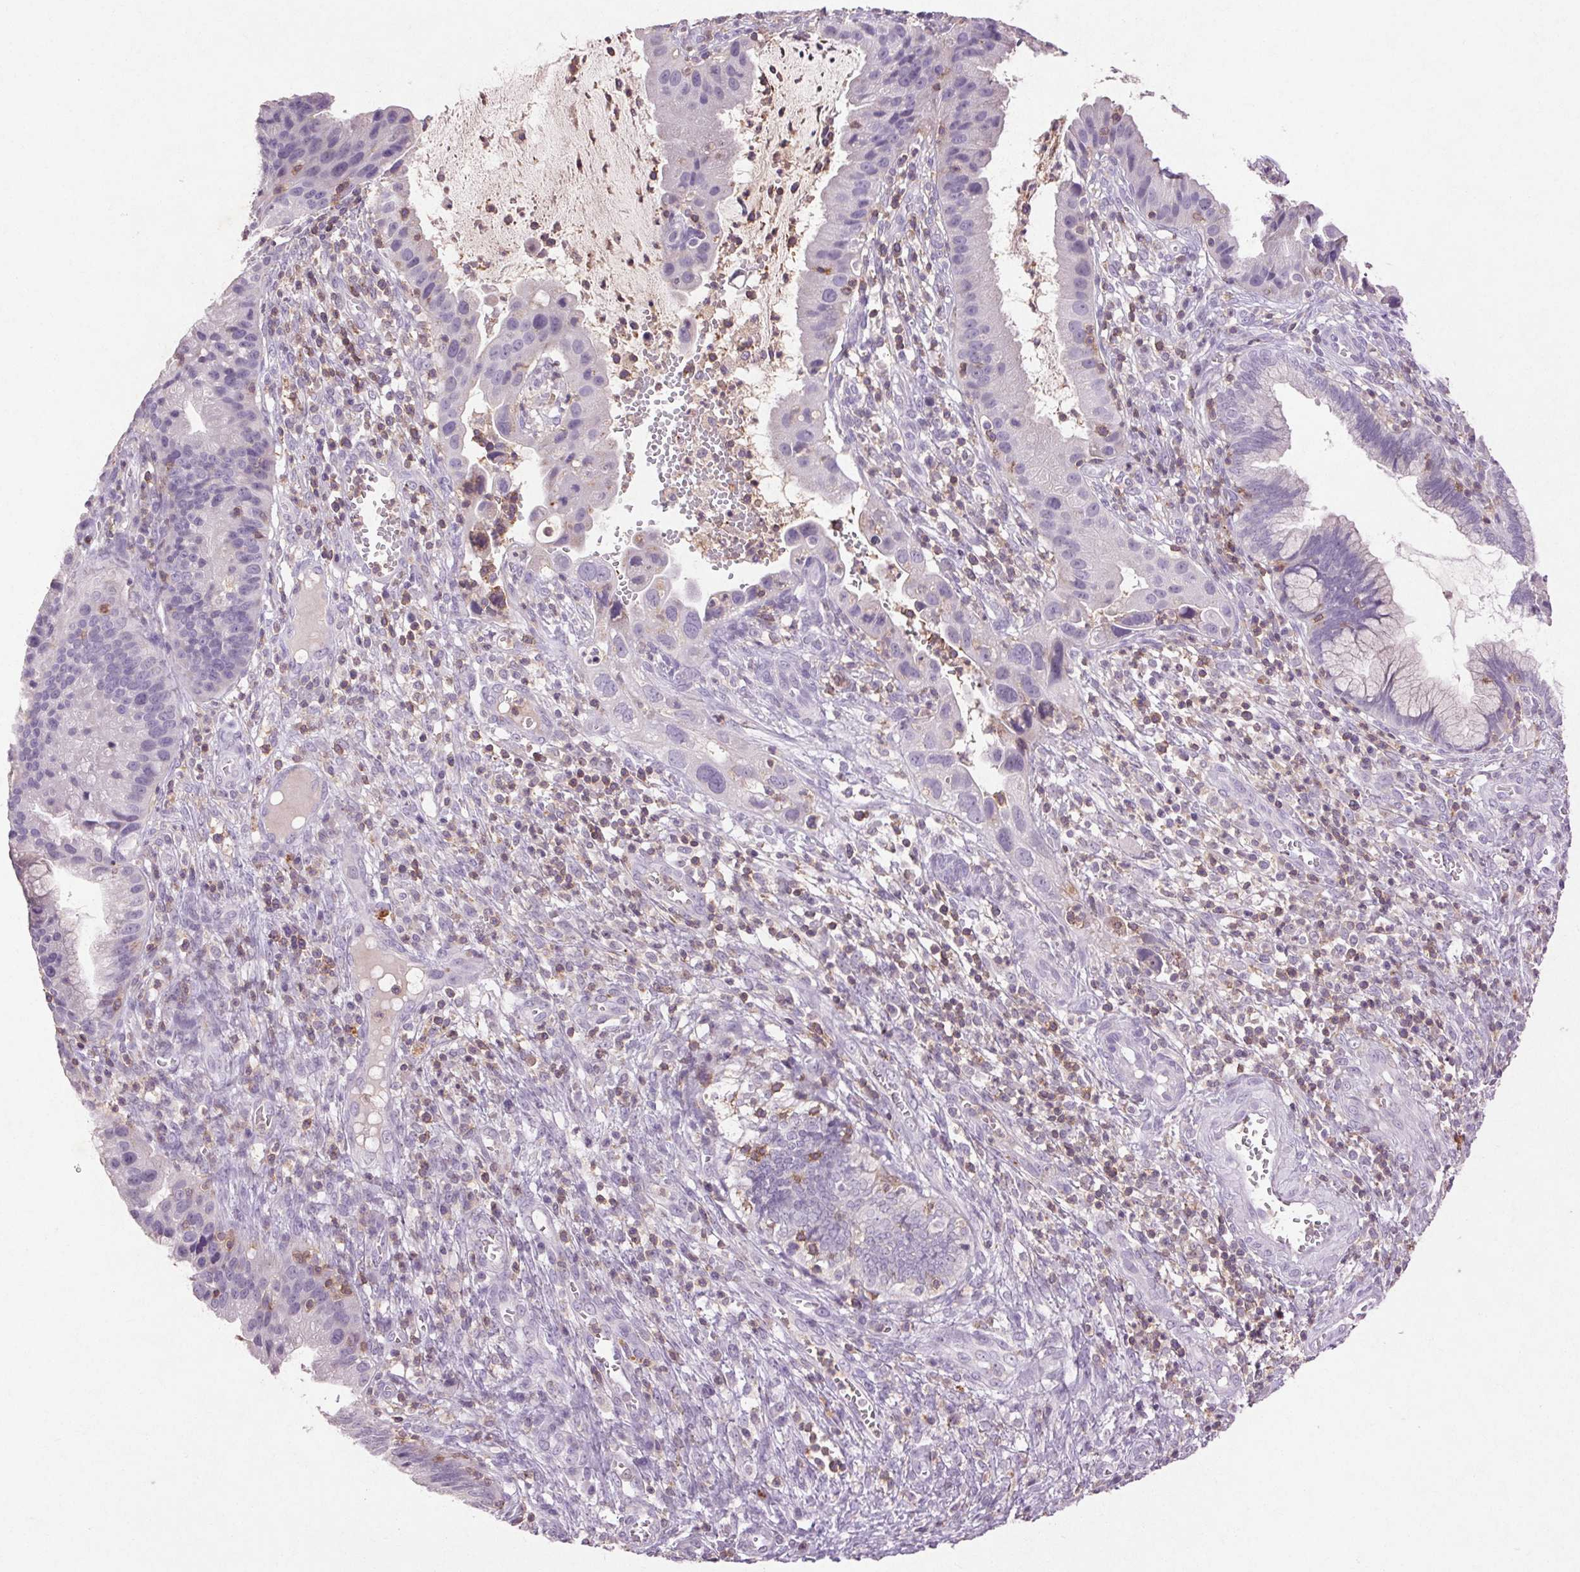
{"staining": {"intensity": "negative", "quantity": "none", "location": "none"}, "tissue": "cervical cancer", "cell_type": "Tumor cells", "image_type": "cancer", "snomed": [{"axis": "morphology", "description": "Adenocarcinoma, NOS"}, {"axis": "topography", "description": "Cervix"}], "caption": "IHC micrograph of cervical adenocarcinoma stained for a protein (brown), which demonstrates no staining in tumor cells. The staining is performed using DAB (3,3'-diaminobenzidine) brown chromogen with nuclei counter-stained in using hematoxylin.", "gene": "FNDC7", "patient": {"sex": "female", "age": 34}}